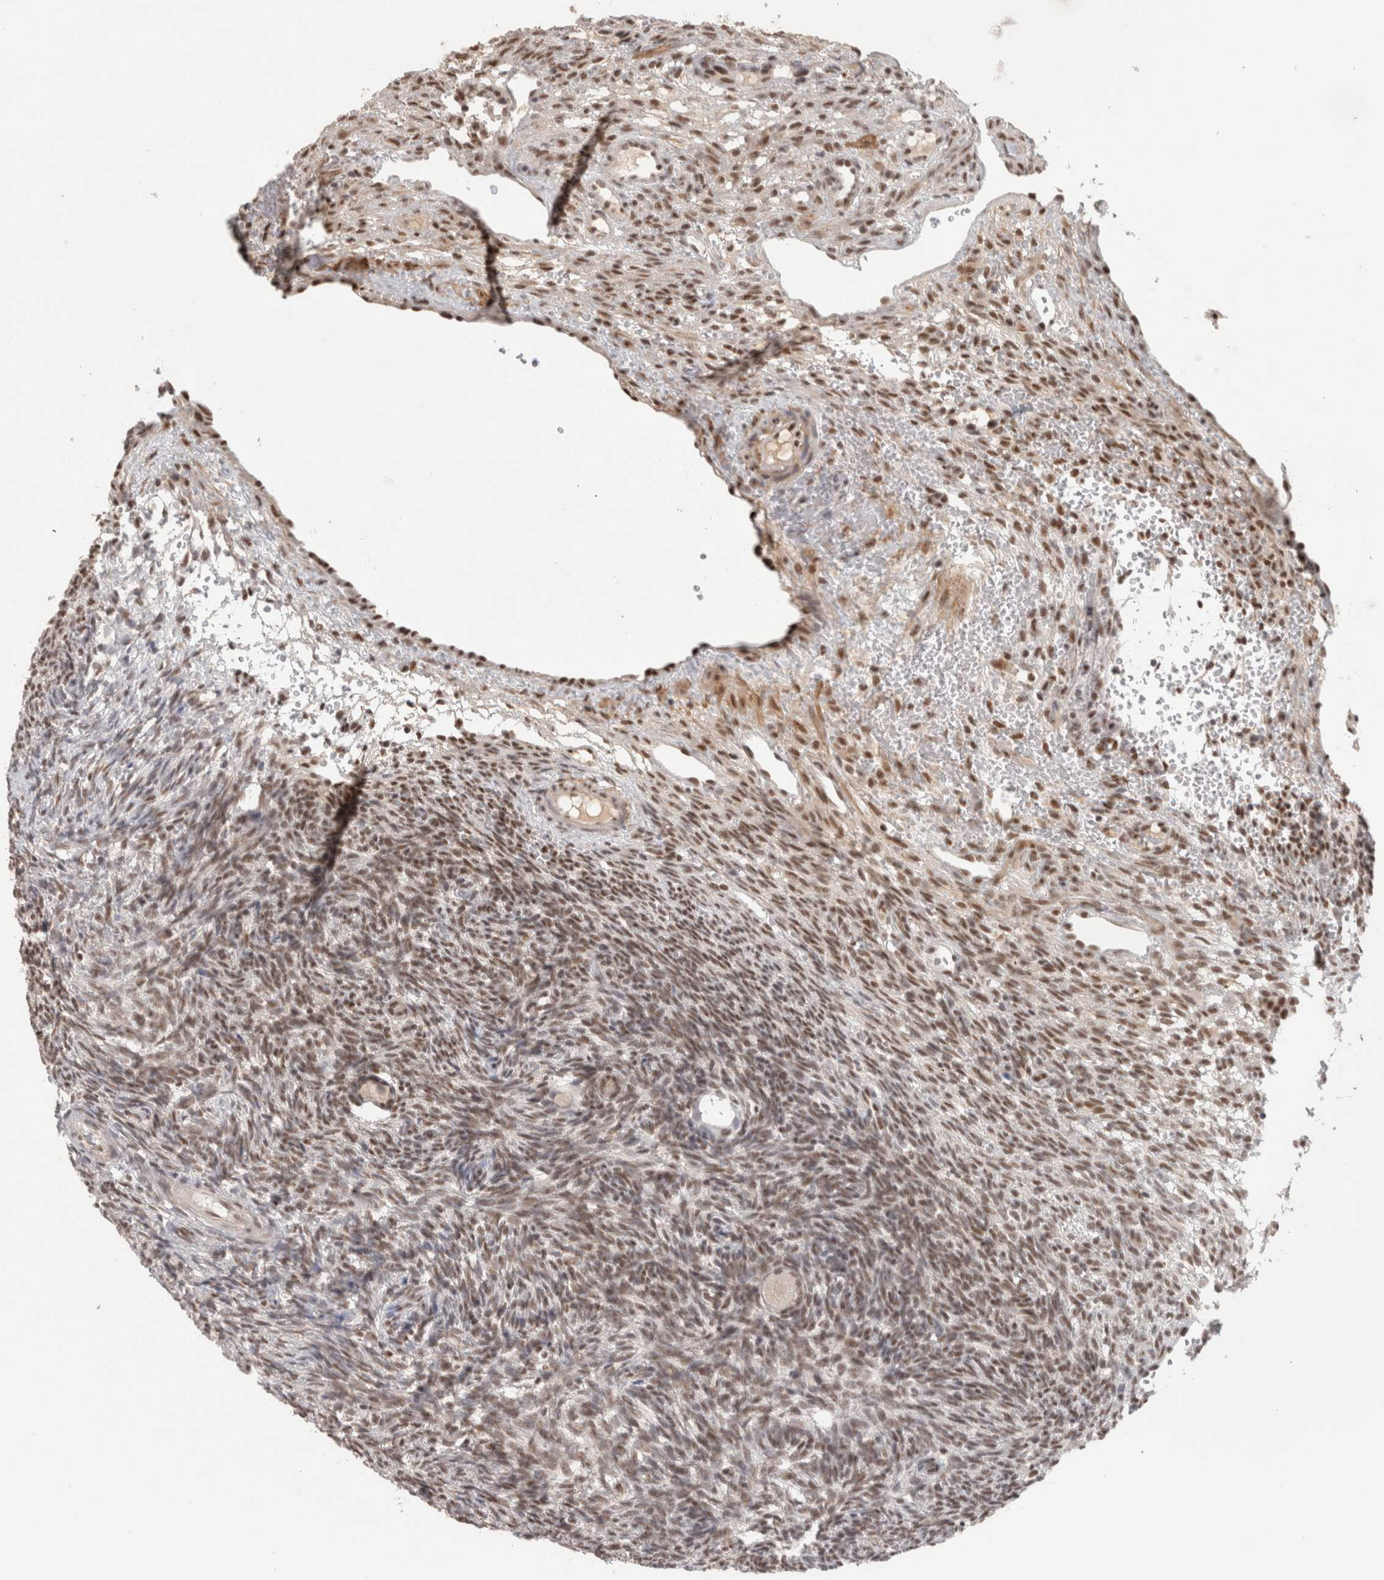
{"staining": {"intensity": "weak", "quantity": "25%-75%", "location": "cytoplasmic/membranous,nuclear"}, "tissue": "ovary", "cell_type": "Follicle cells", "image_type": "normal", "snomed": [{"axis": "morphology", "description": "Normal tissue, NOS"}, {"axis": "topography", "description": "Ovary"}], "caption": "Immunohistochemical staining of normal ovary displays 25%-75% levels of weak cytoplasmic/membranous,nuclear protein staining in approximately 25%-75% of follicle cells.", "gene": "ZNF830", "patient": {"sex": "female", "age": 34}}